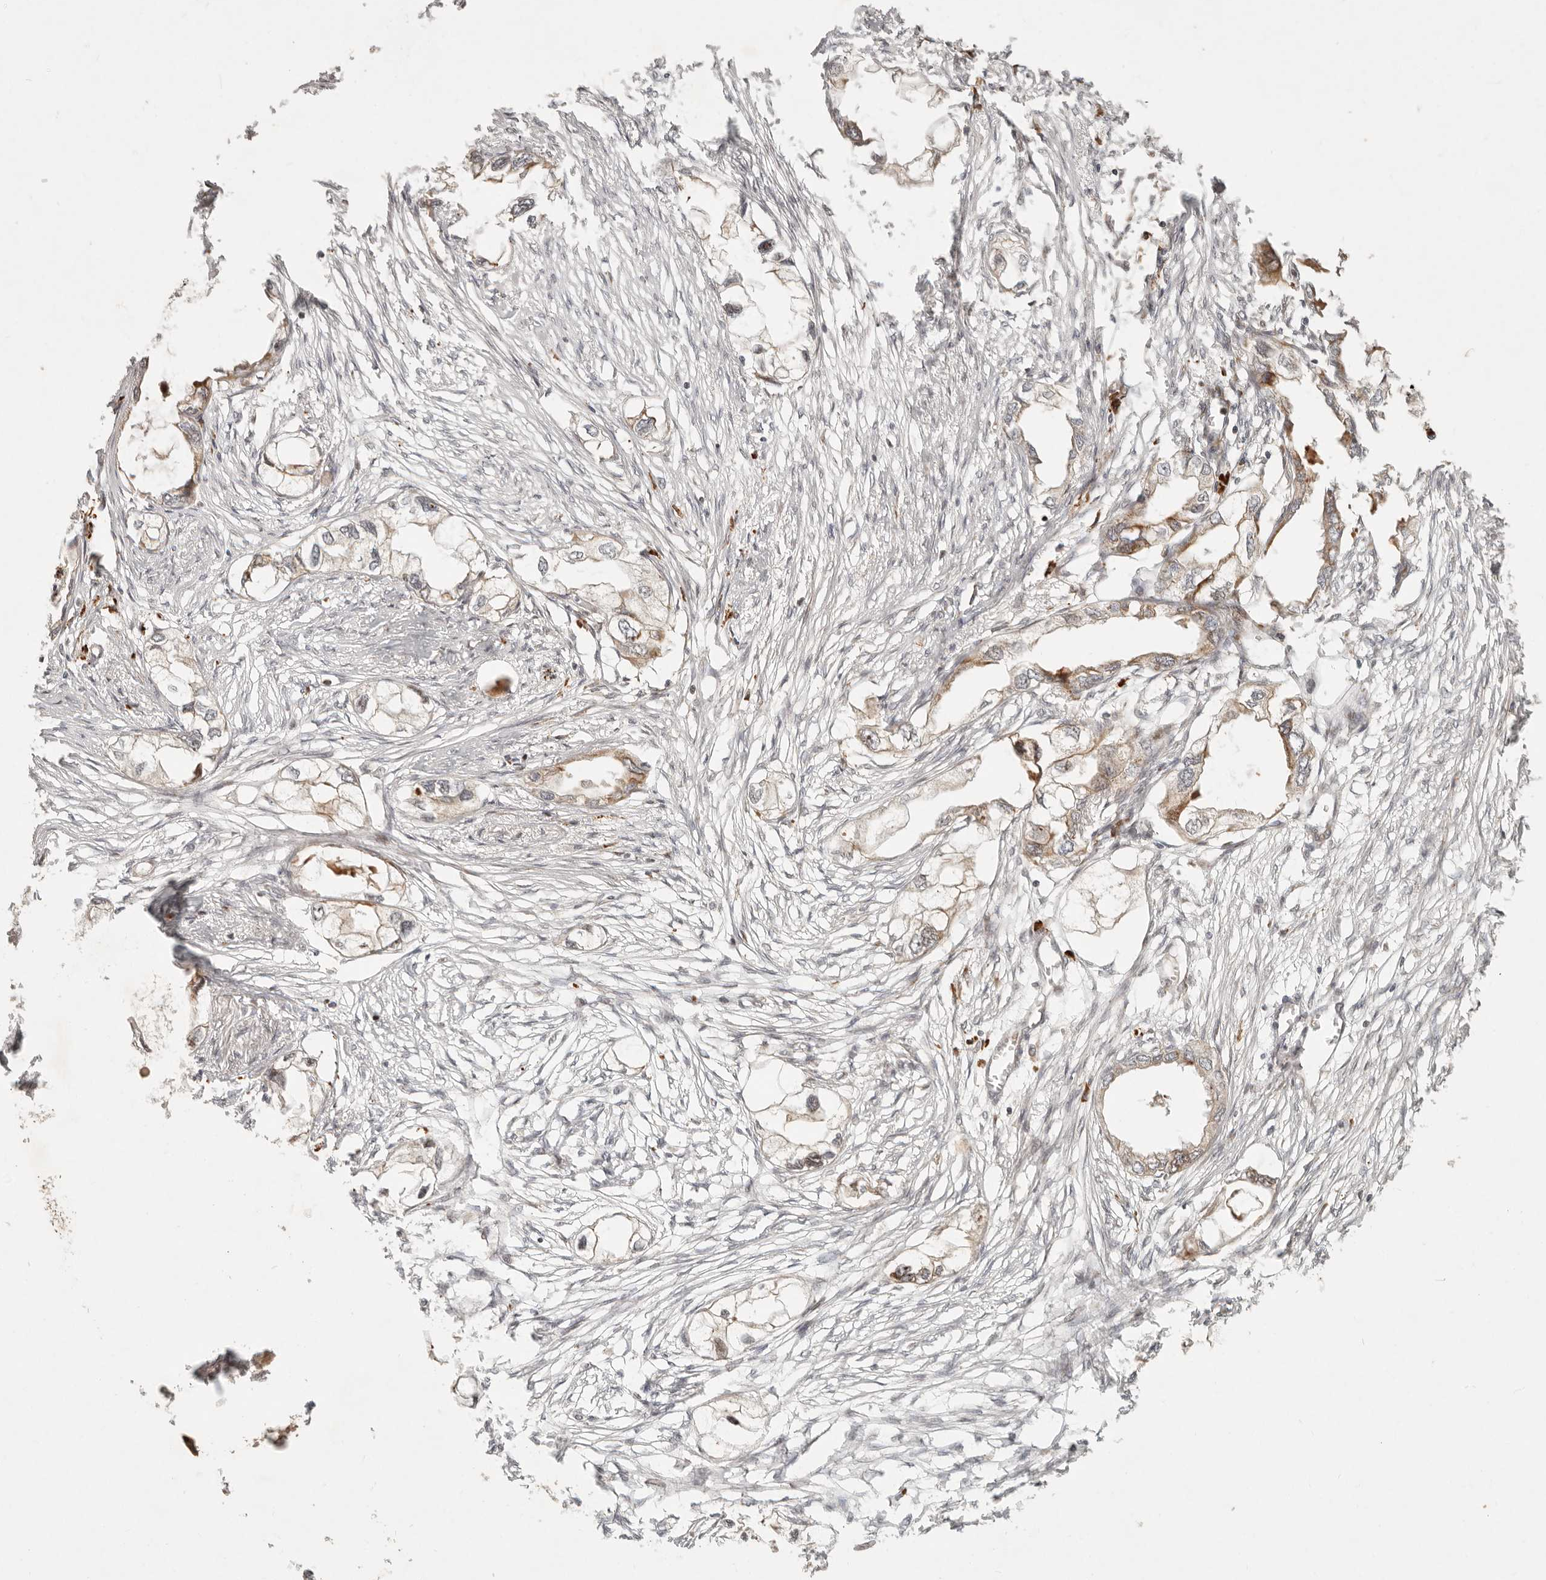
{"staining": {"intensity": "weak", "quantity": "25%-75%", "location": "cytoplasmic/membranous"}, "tissue": "endometrial cancer", "cell_type": "Tumor cells", "image_type": "cancer", "snomed": [{"axis": "morphology", "description": "Adenocarcinoma, NOS"}, {"axis": "morphology", "description": "Adenocarcinoma, metastatic, NOS"}, {"axis": "topography", "description": "Adipose tissue"}, {"axis": "topography", "description": "Endometrium"}], "caption": "A brown stain labels weak cytoplasmic/membranous positivity of a protein in metastatic adenocarcinoma (endometrial) tumor cells. The staining is performed using DAB (3,3'-diaminobenzidine) brown chromogen to label protein expression. The nuclei are counter-stained blue using hematoxylin.", "gene": "KLHL38", "patient": {"sex": "female", "age": 67}}